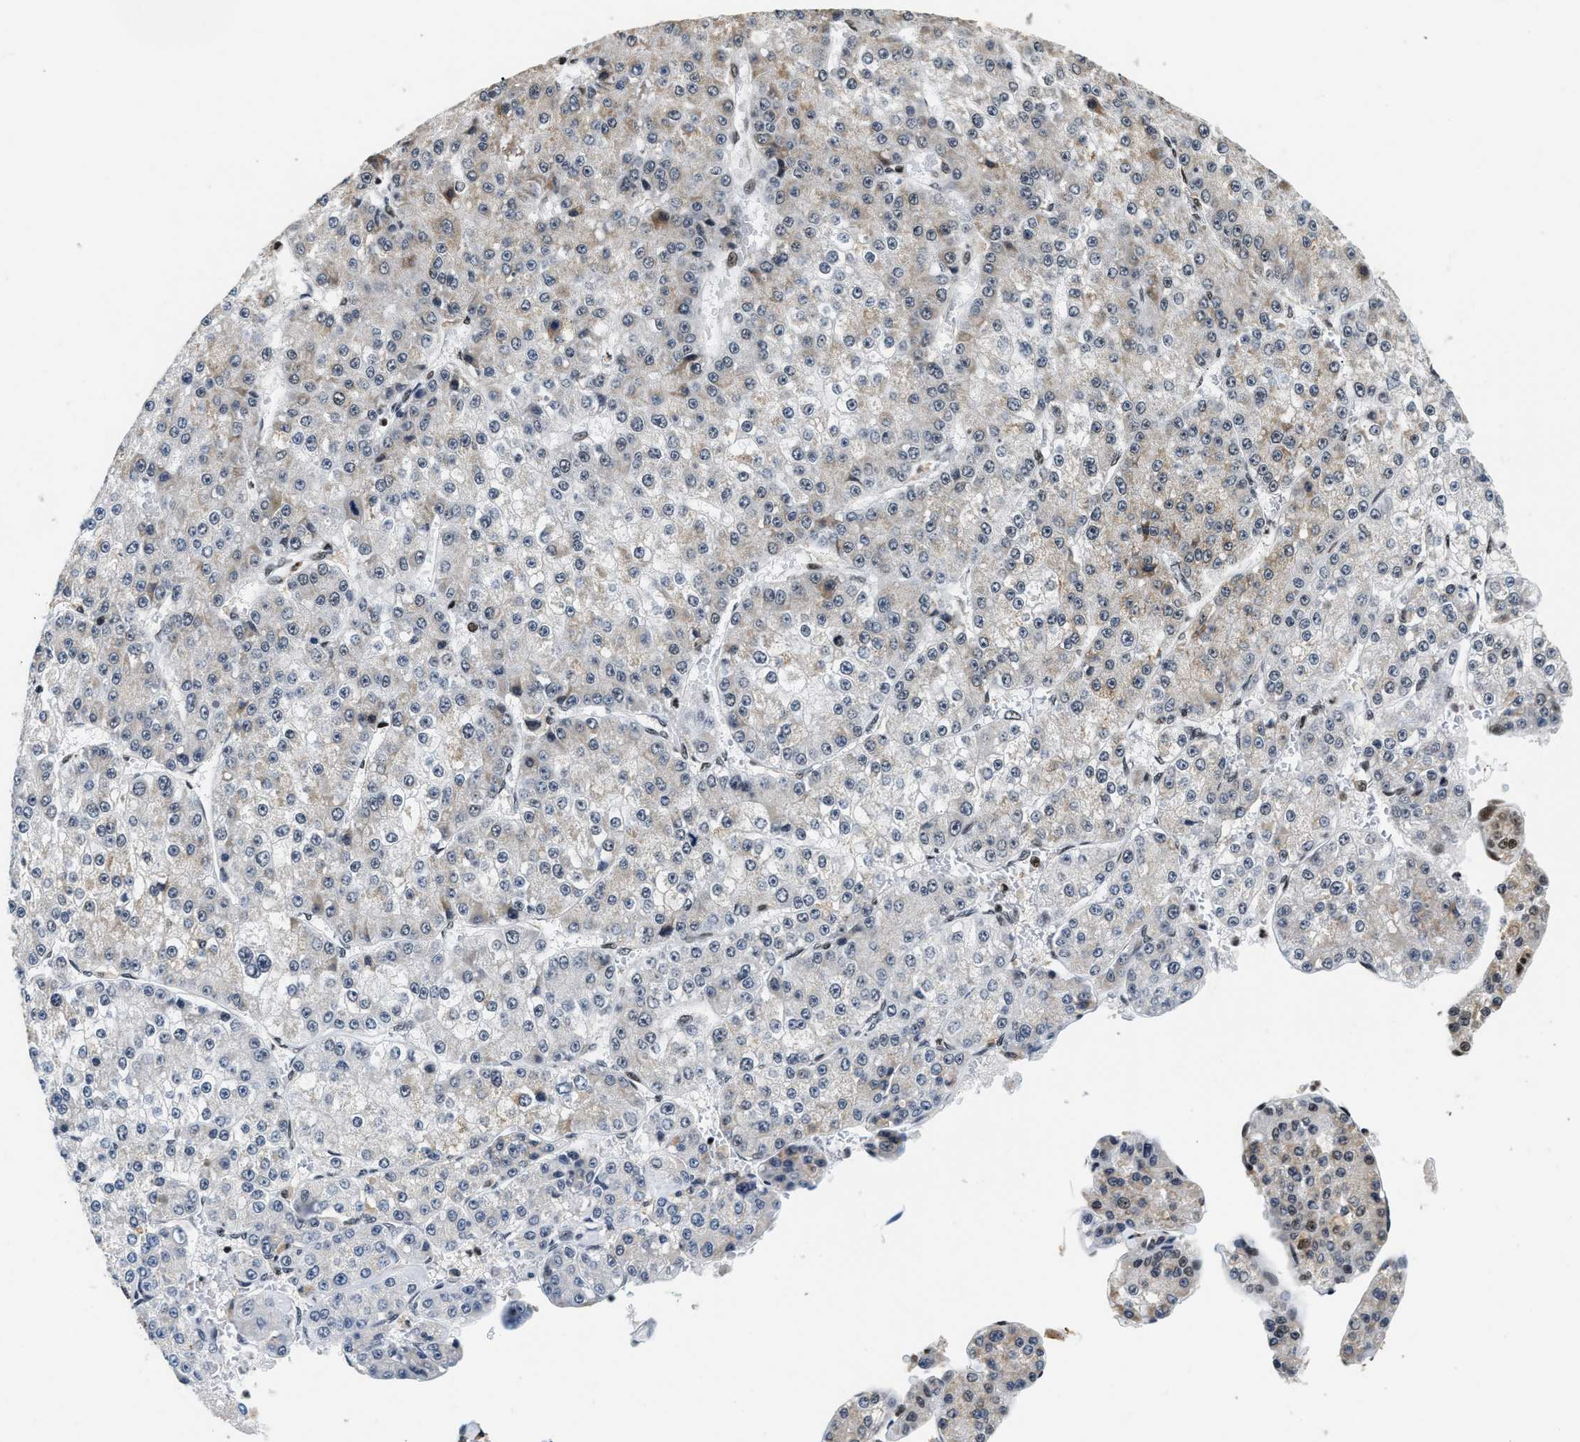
{"staining": {"intensity": "weak", "quantity": "<25%", "location": "cytoplasmic/membranous"}, "tissue": "liver cancer", "cell_type": "Tumor cells", "image_type": "cancer", "snomed": [{"axis": "morphology", "description": "Carcinoma, Hepatocellular, NOS"}, {"axis": "topography", "description": "Liver"}], "caption": "DAB (3,3'-diaminobenzidine) immunohistochemical staining of human hepatocellular carcinoma (liver) displays no significant staining in tumor cells. (Immunohistochemistry (ihc), brightfield microscopy, high magnification).", "gene": "RAD21", "patient": {"sex": "female", "age": 73}}